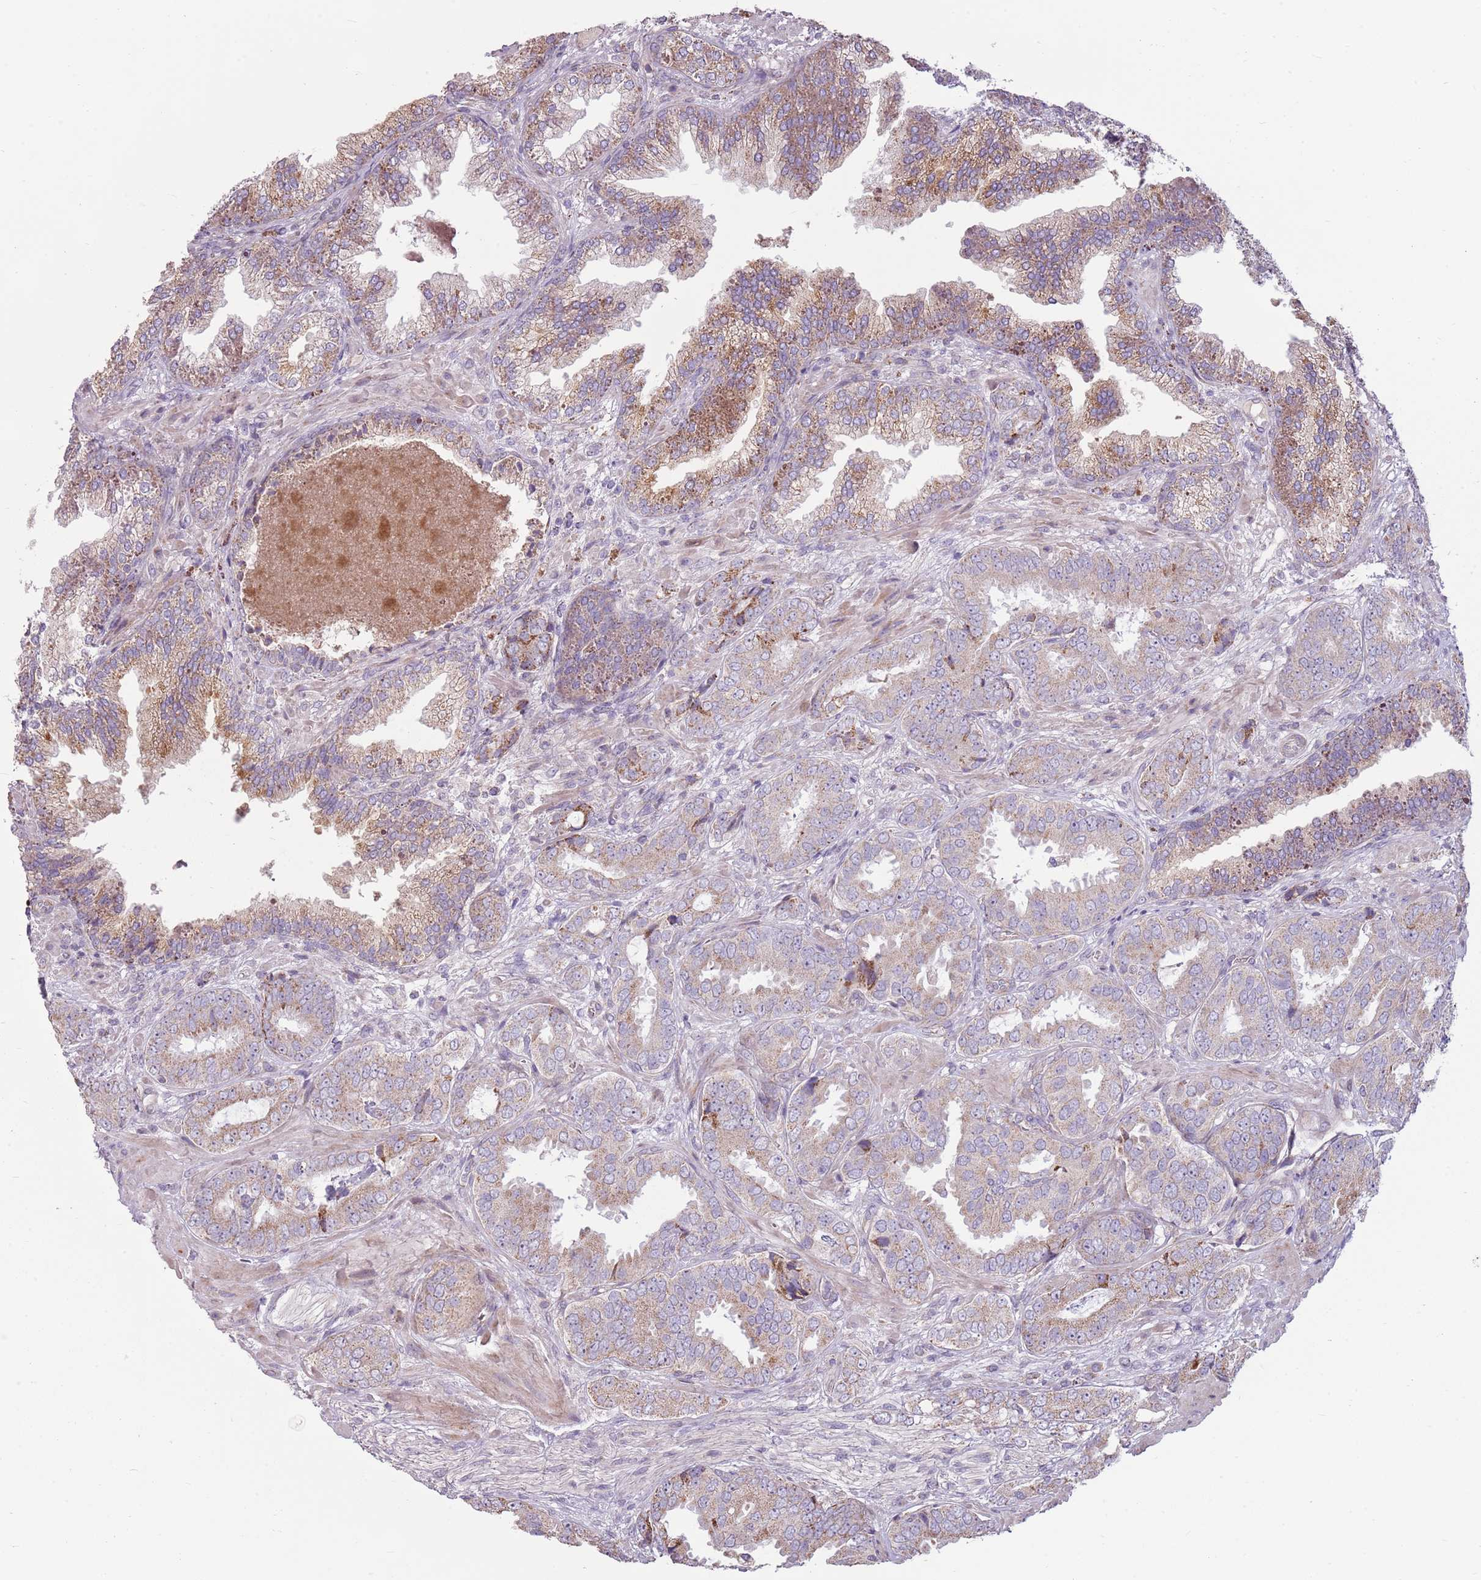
{"staining": {"intensity": "weak", "quantity": ">75%", "location": "cytoplasmic/membranous"}, "tissue": "prostate cancer", "cell_type": "Tumor cells", "image_type": "cancer", "snomed": [{"axis": "morphology", "description": "Adenocarcinoma, High grade"}, {"axis": "topography", "description": "Prostate"}], "caption": "Weak cytoplasmic/membranous protein positivity is identified in about >75% of tumor cells in high-grade adenocarcinoma (prostate).", "gene": "ZNF530", "patient": {"sex": "male", "age": 71}}